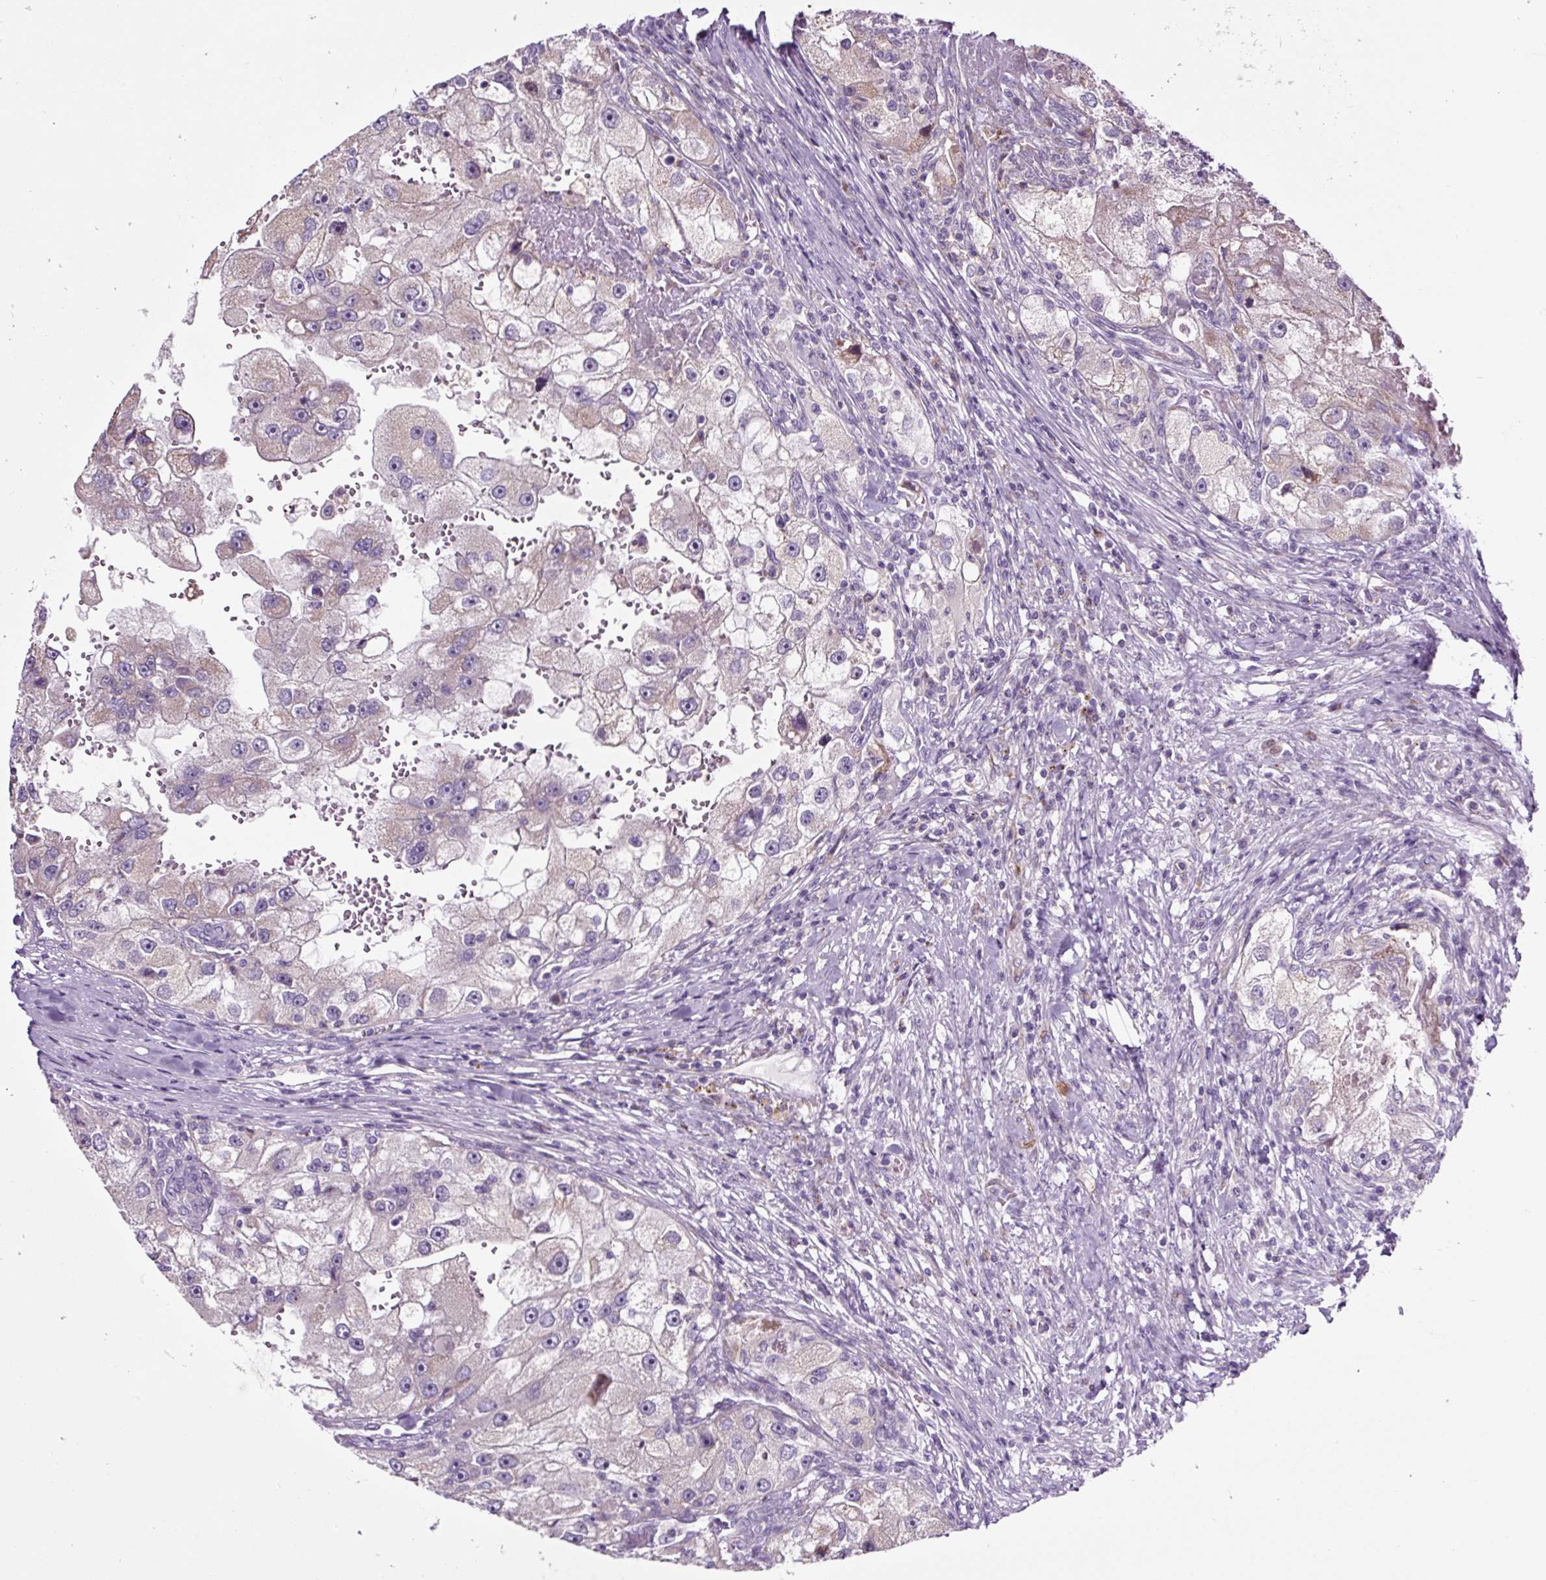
{"staining": {"intensity": "negative", "quantity": "none", "location": "none"}, "tissue": "renal cancer", "cell_type": "Tumor cells", "image_type": "cancer", "snomed": [{"axis": "morphology", "description": "Adenocarcinoma, NOS"}, {"axis": "topography", "description": "Kidney"}], "caption": "There is no significant staining in tumor cells of renal adenocarcinoma.", "gene": "HPS4", "patient": {"sex": "male", "age": 63}}